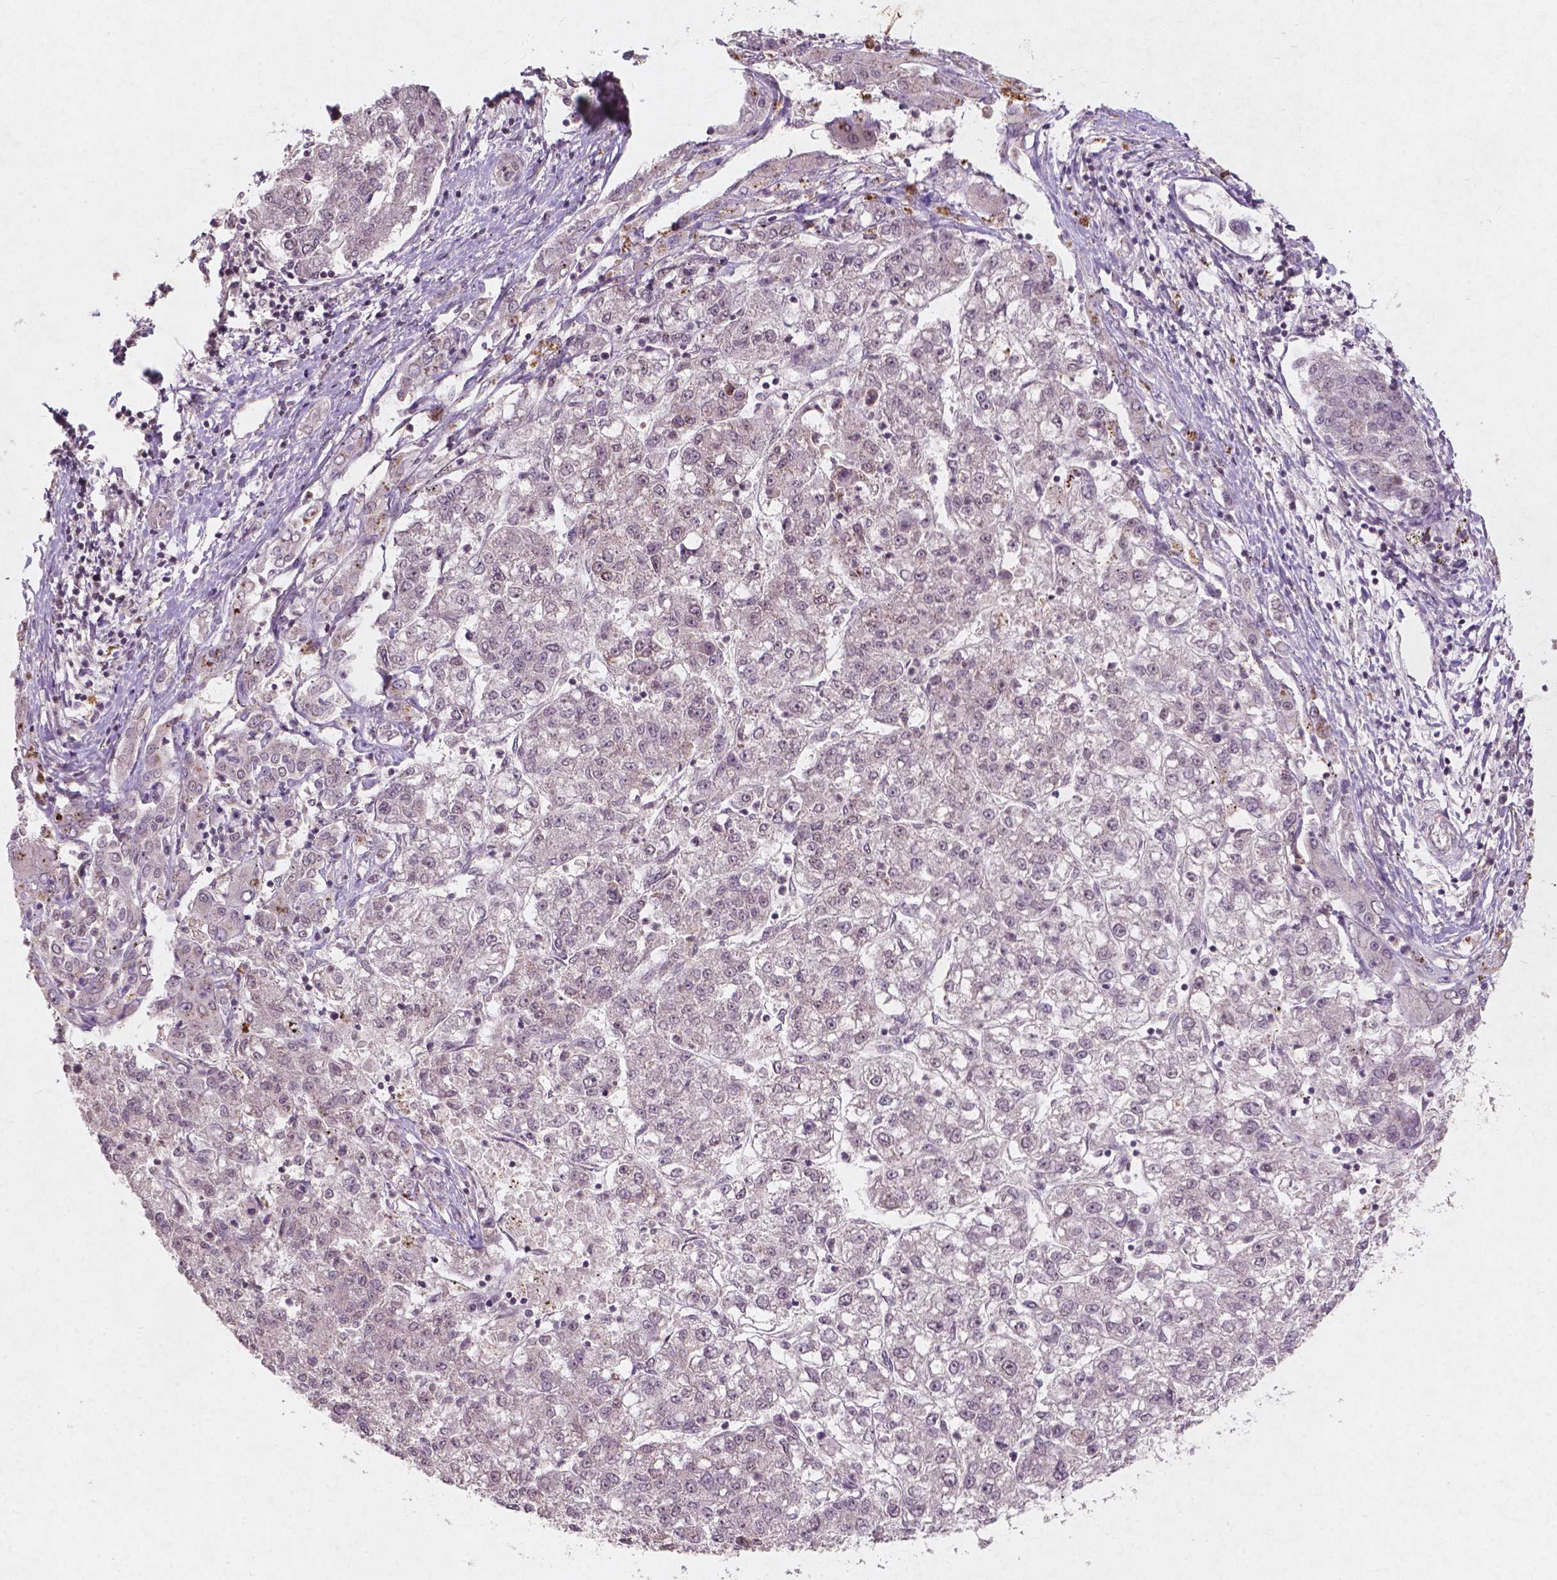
{"staining": {"intensity": "negative", "quantity": "none", "location": "none"}, "tissue": "liver cancer", "cell_type": "Tumor cells", "image_type": "cancer", "snomed": [{"axis": "morphology", "description": "Carcinoma, Hepatocellular, NOS"}, {"axis": "topography", "description": "Liver"}], "caption": "The immunohistochemistry (IHC) micrograph has no significant positivity in tumor cells of liver hepatocellular carcinoma tissue.", "gene": "SMAD2", "patient": {"sex": "male", "age": 56}}